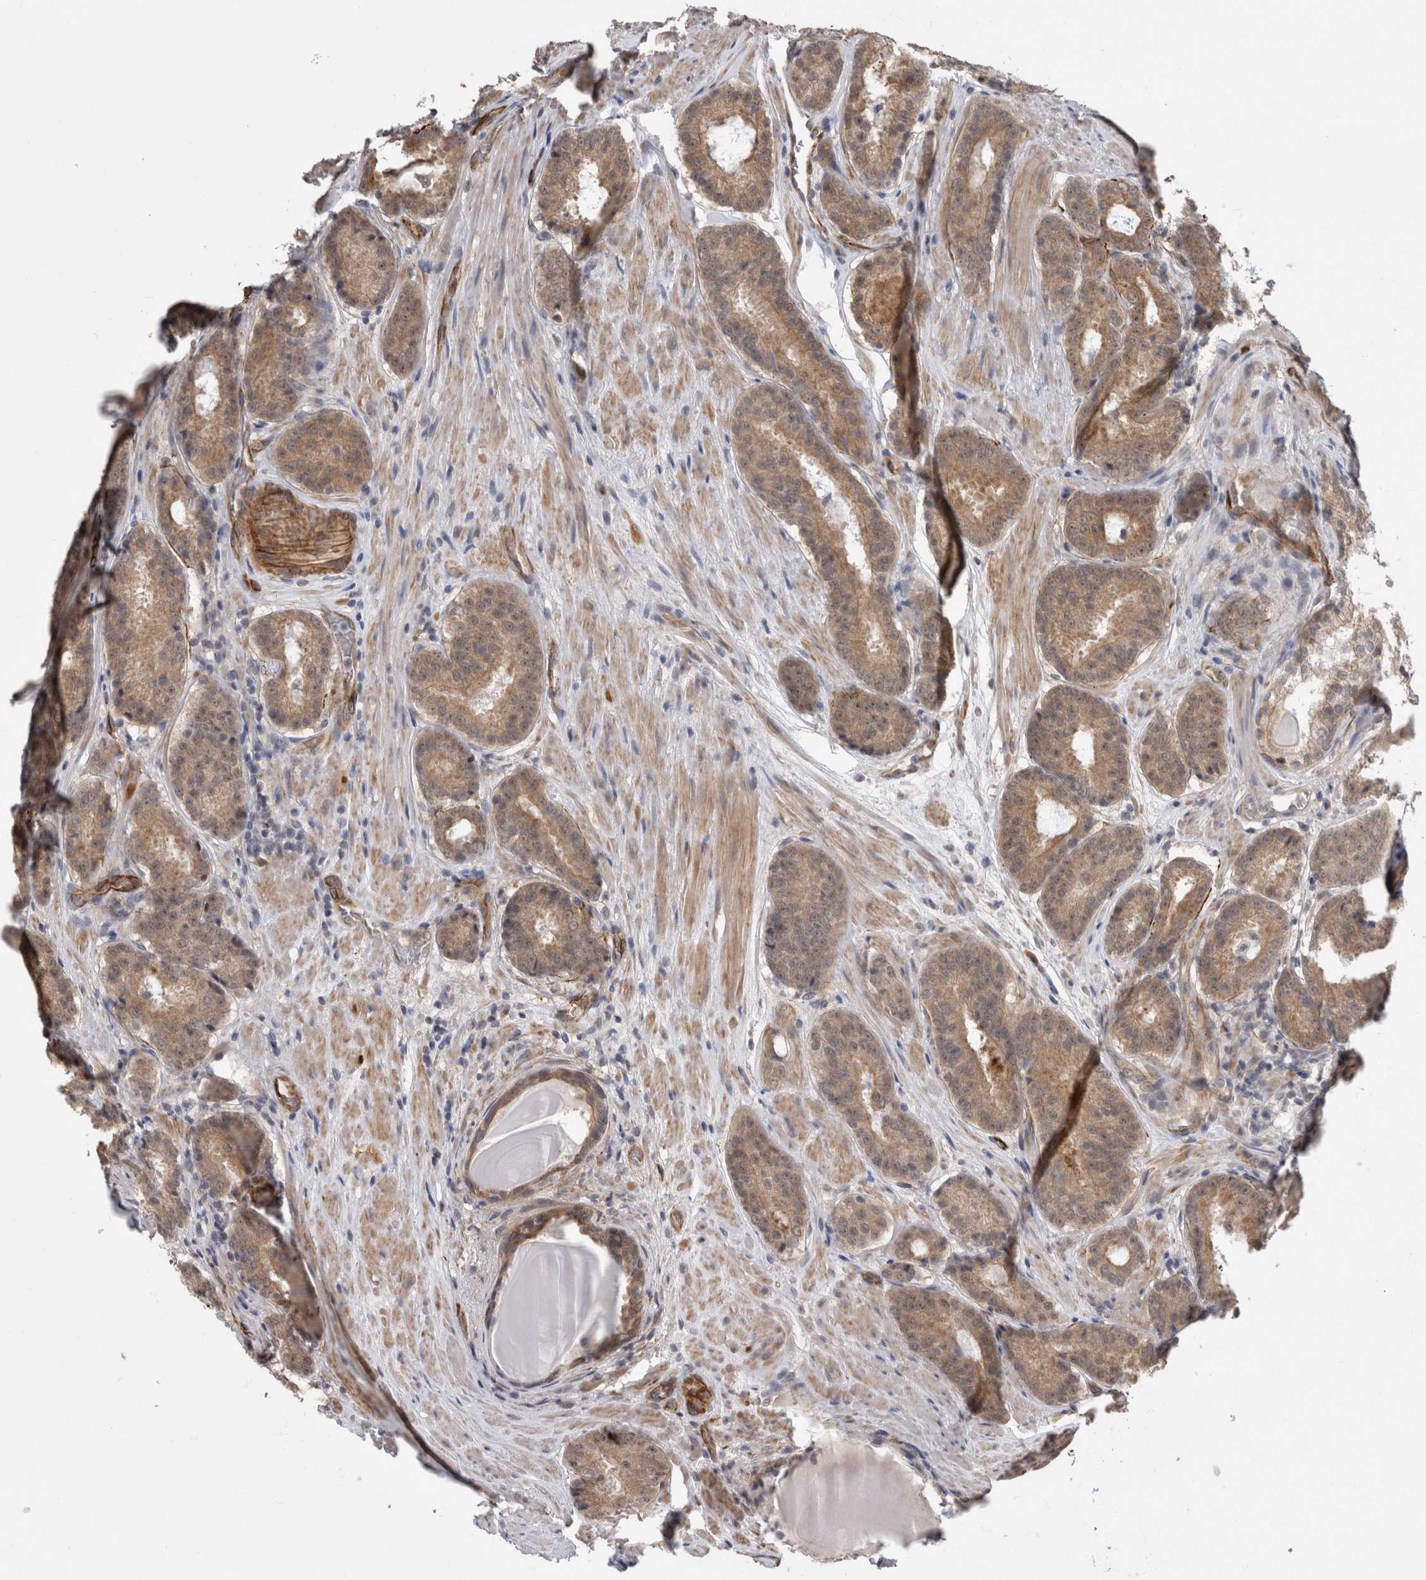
{"staining": {"intensity": "weak", "quantity": ">75%", "location": "cytoplasmic/membranous"}, "tissue": "prostate cancer", "cell_type": "Tumor cells", "image_type": "cancer", "snomed": [{"axis": "morphology", "description": "Adenocarcinoma, Low grade"}, {"axis": "topography", "description": "Prostate"}], "caption": "Tumor cells show low levels of weak cytoplasmic/membranous staining in approximately >75% of cells in prostate low-grade adenocarcinoma. The protein of interest is shown in brown color, while the nuclei are stained blue.", "gene": "FAM83H", "patient": {"sex": "male", "age": 69}}